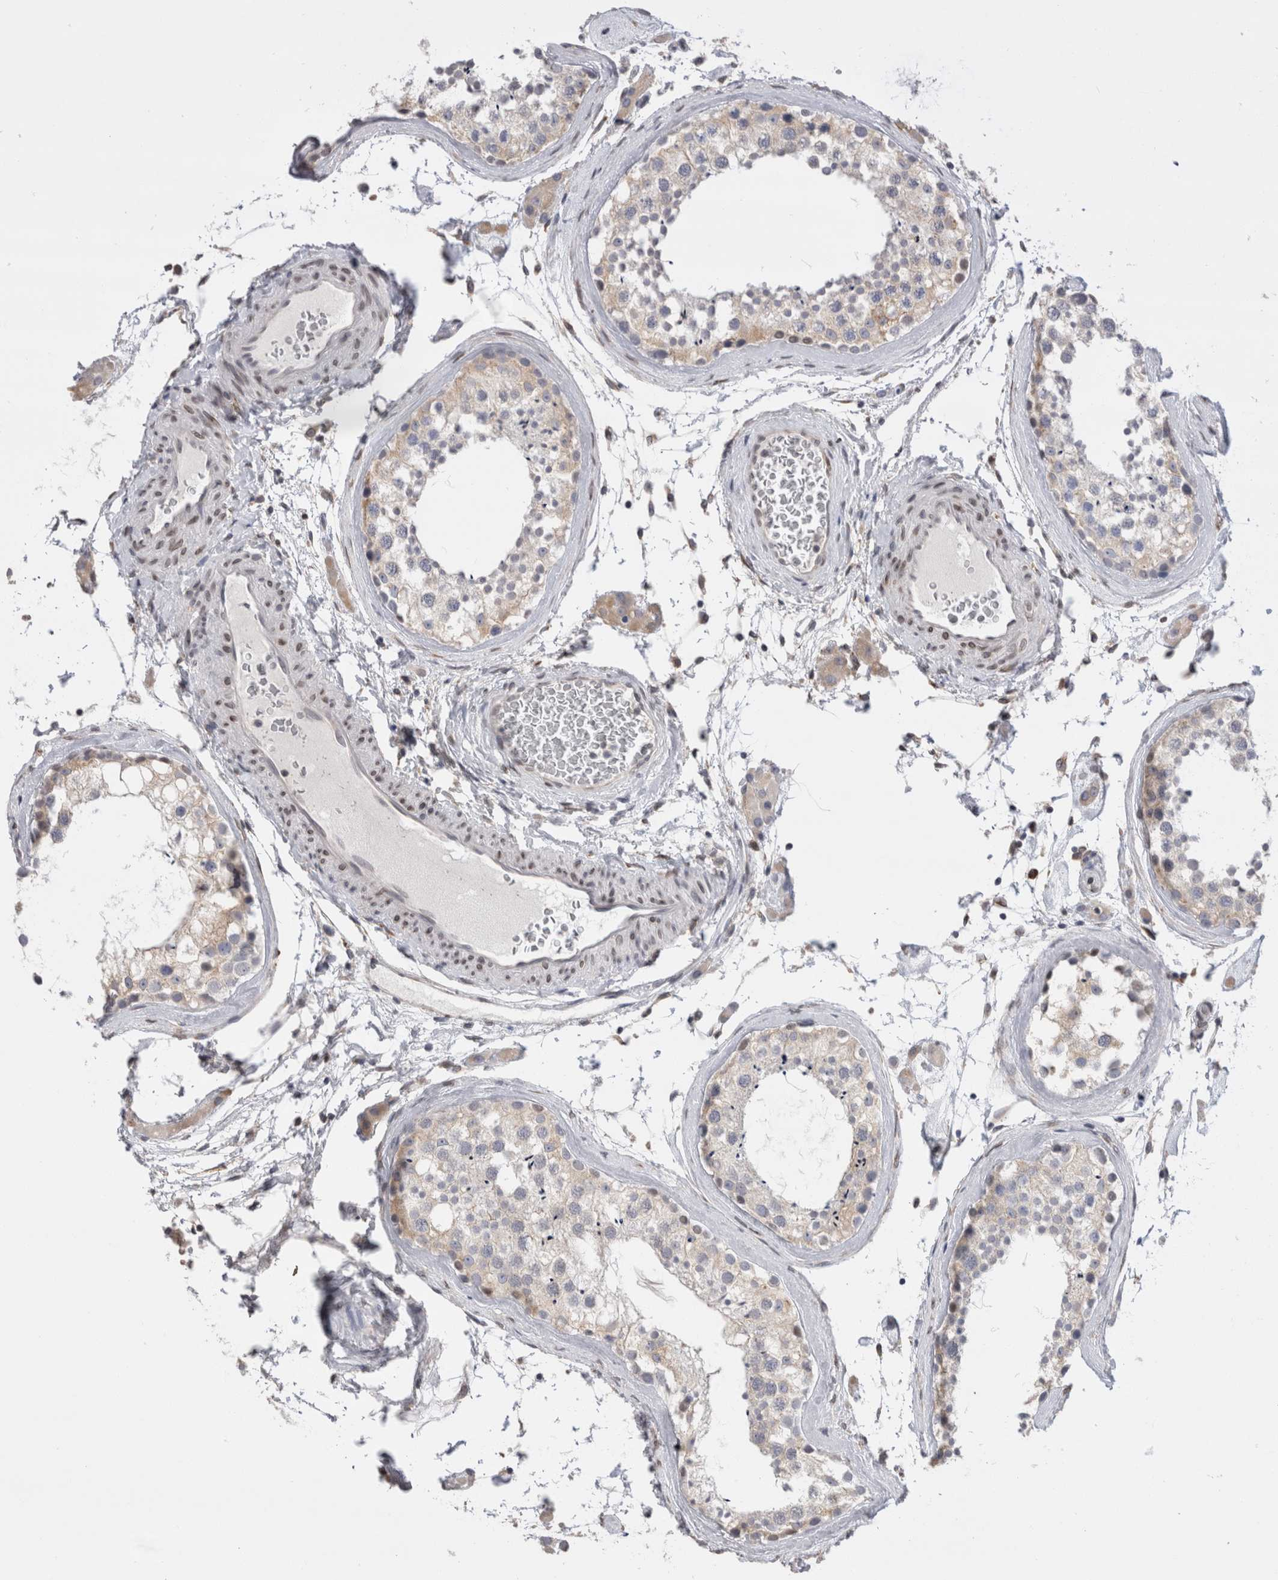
{"staining": {"intensity": "weak", "quantity": "<25%", "location": "cytoplasmic/membranous"}, "tissue": "testis", "cell_type": "Cells in seminiferous ducts", "image_type": "normal", "snomed": [{"axis": "morphology", "description": "Normal tissue, NOS"}, {"axis": "topography", "description": "Testis"}], "caption": "A high-resolution image shows IHC staining of normal testis, which reveals no significant positivity in cells in seminiferous ducts. The staining was performed using DAB to visualize the protein expression in brown, while the nuclei were stained in blue with hematoxylin (Magnification: 20x).", "gene": "VCPIP1", "patient": {"sex": "male", "age": 46}}